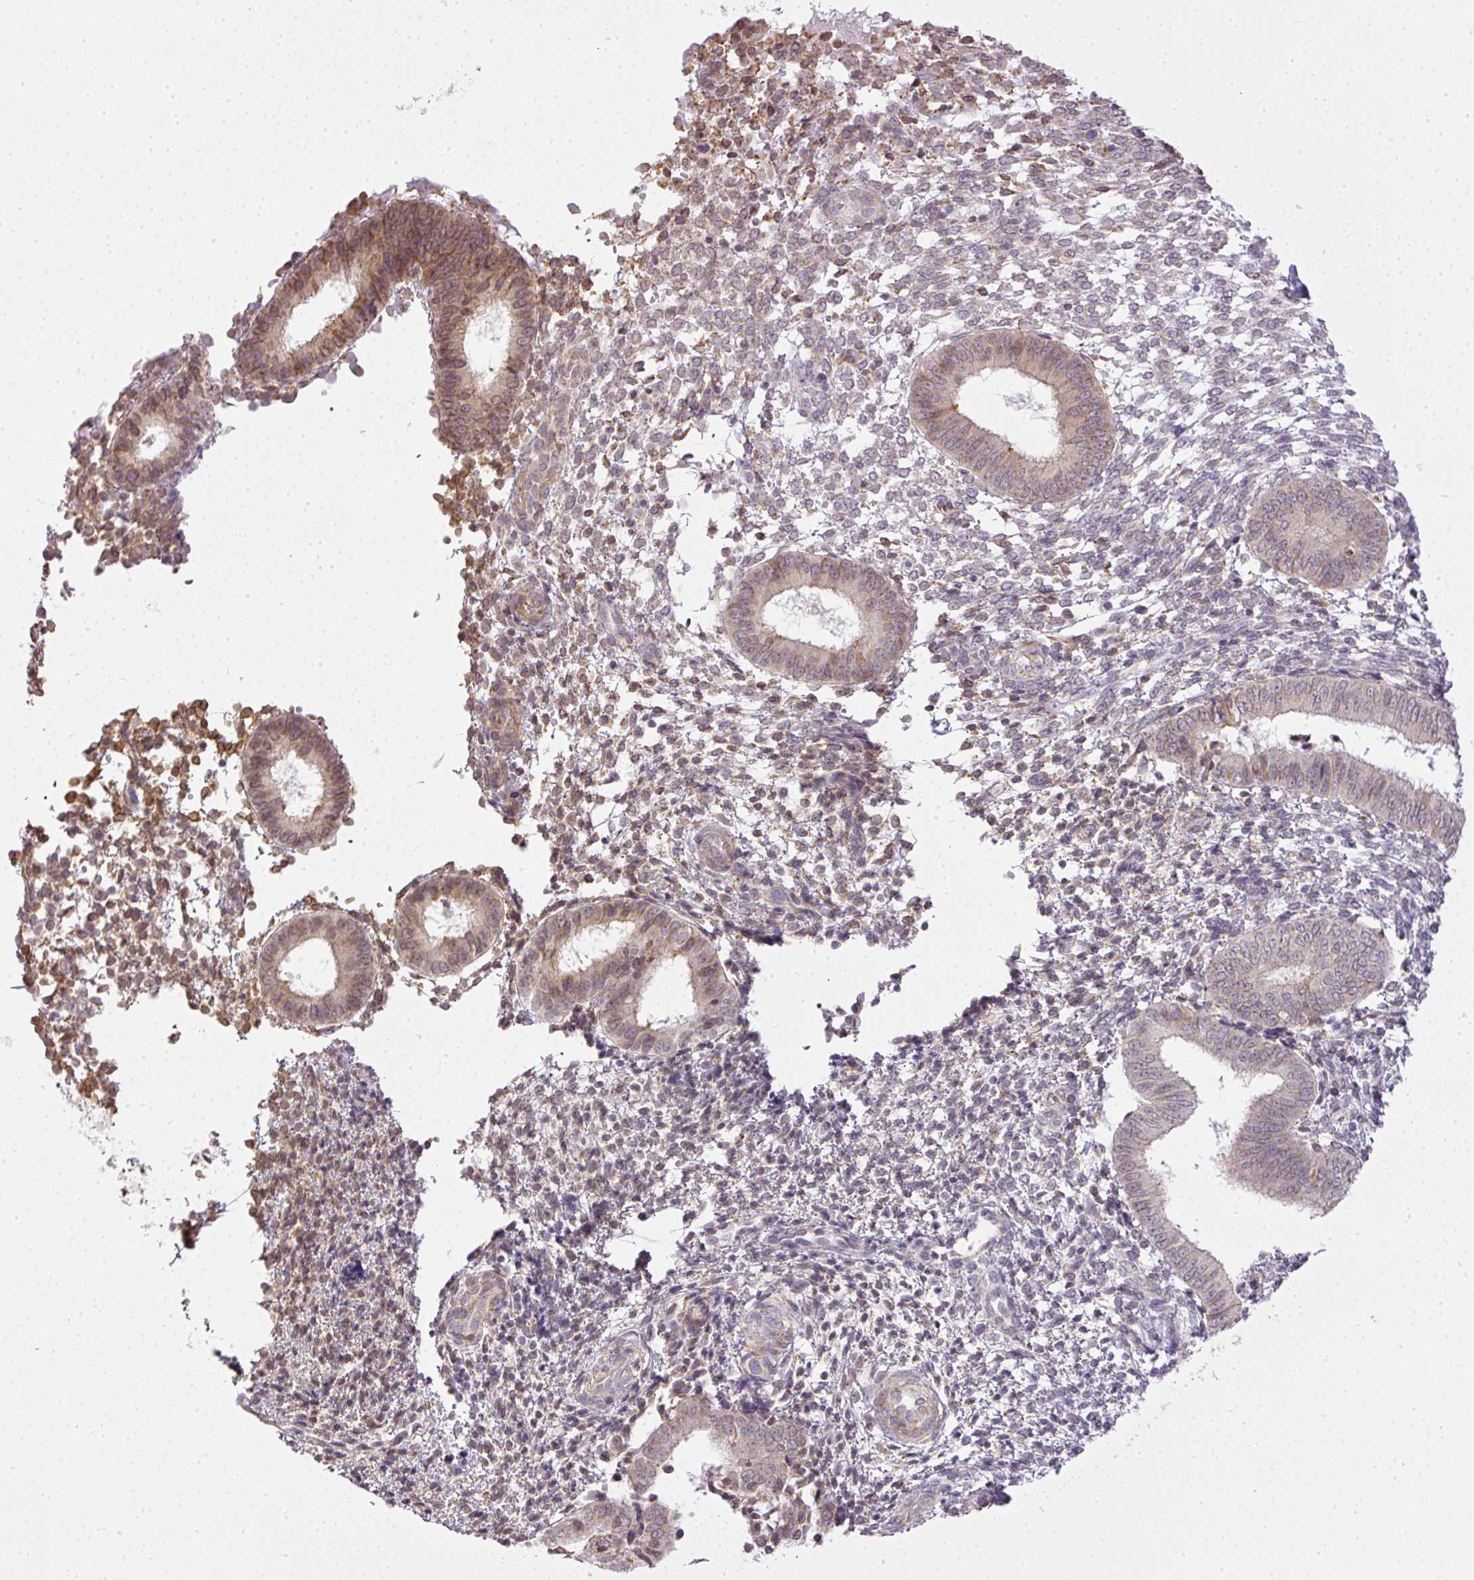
{"staining": {"intensity": "weak", "quantity": "<25%", "location": "cytoplasmic/membranous"}, "tissue": "endometrium", "cell_type": "Cells in endometrial stroma", "image_type": "normal", "snomed": [{"axis": "morphology", "description": "Normal tissue, NOS"}, {"axis": "topography", "description": "Endometrium"}], "caption": "IHC photomicrograph of unremarkable endometrium stained for a protein (brown), which reveals no positivity in cells in endometrial stroma. (DAB (3,3'-diaminobenzidine) immunohistochemistry (IHC), high magnification).", "gene": "COX18", "patient": {"sex": "female", "age": 49}}